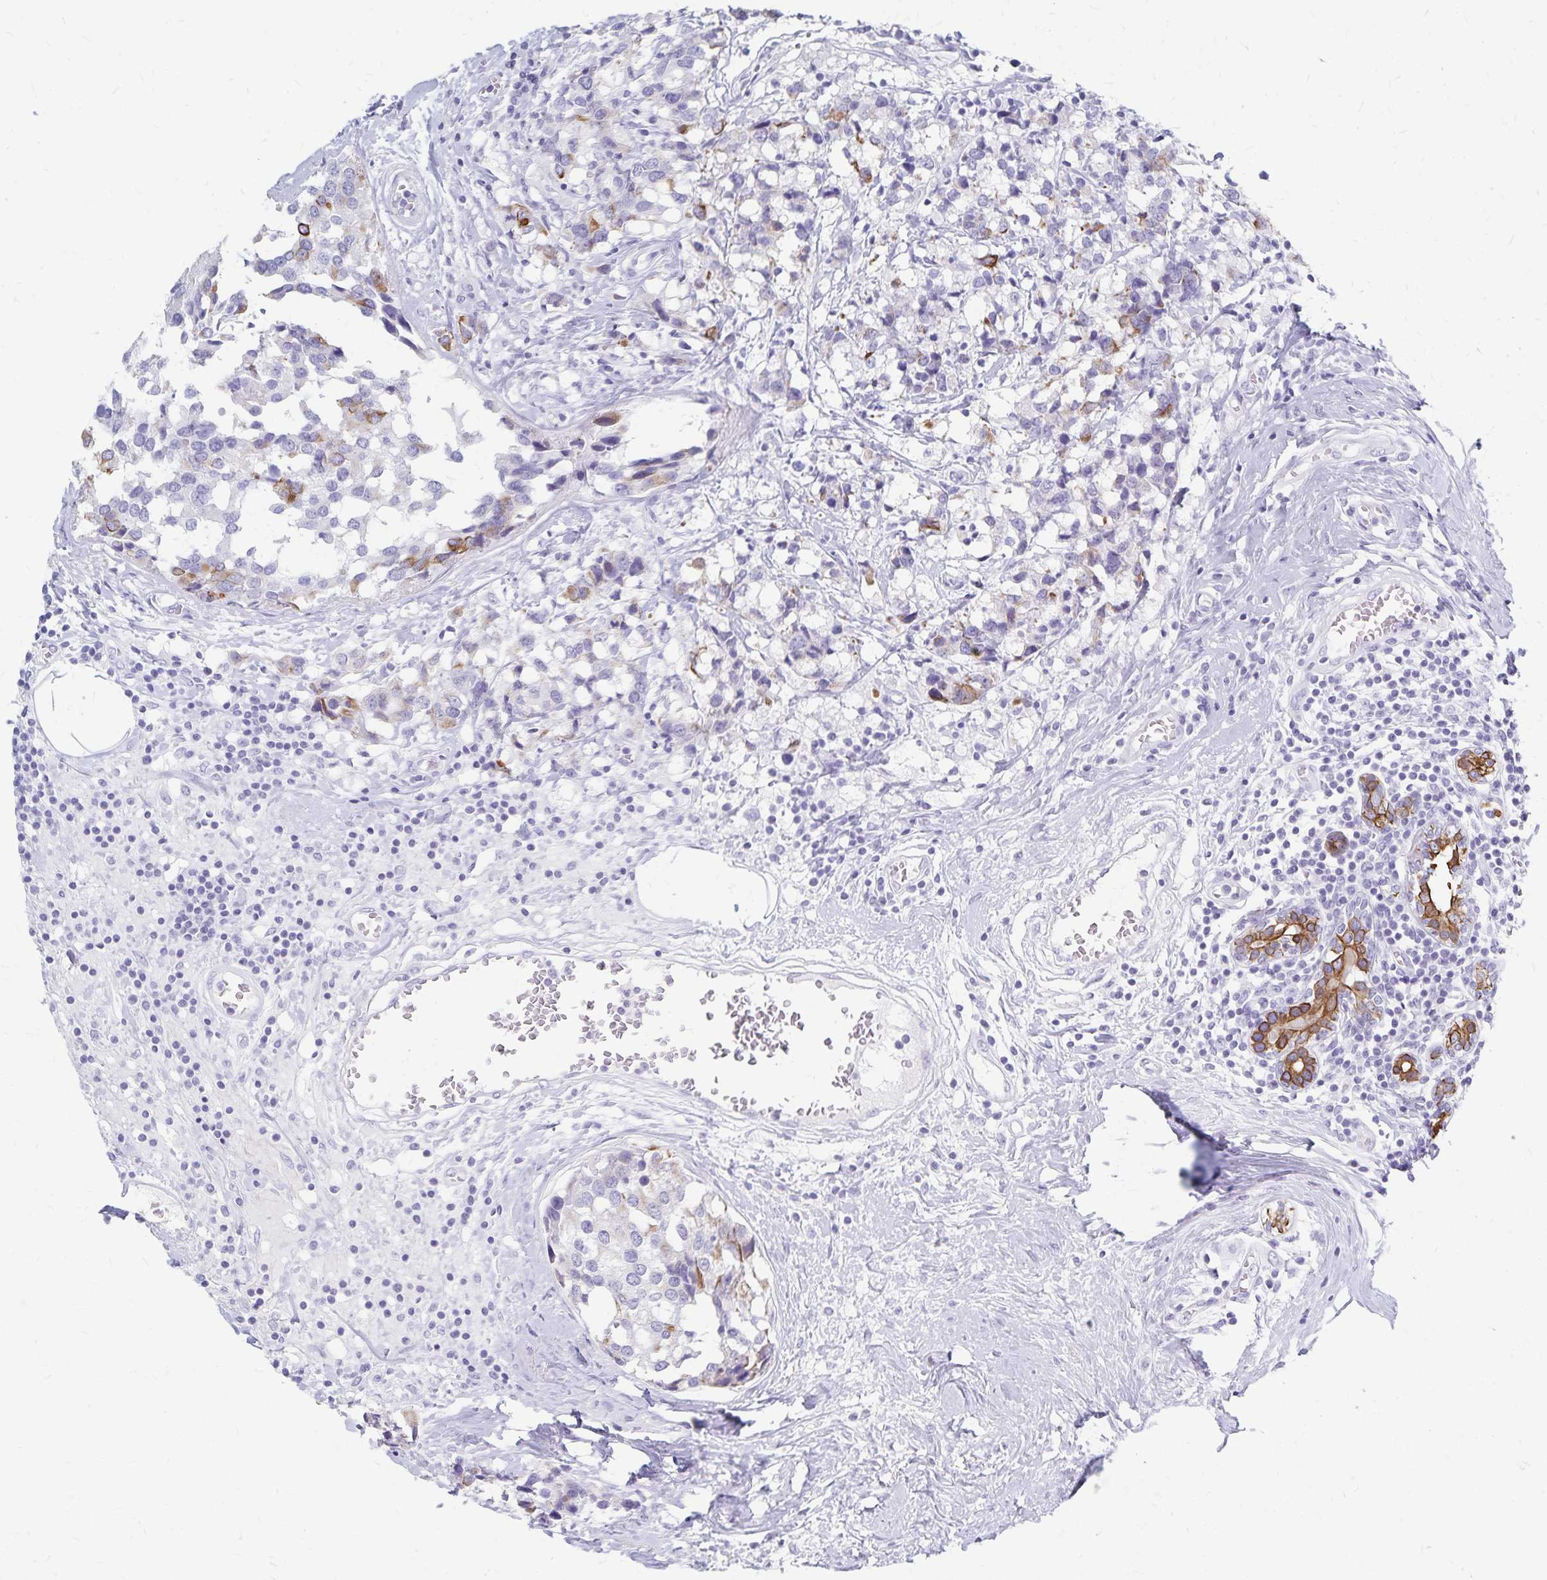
{"staining": {"intensity": "moderate", "quantity": "<25%", "location": "cytoplasmic/membranous"}, "tissue": "breast cancer", "cell_type": "Tumor cells", "image_type": "cancer", "snomed": [{"axis": "morphology", "description": "Lobular carcinoma"}, {"axis": "topography", "description": "Breast"}], "caption": "Human breast cancer (lobular carcinoma) stained with a brown dye shows moderate cytoplasmic/membranous positive positivity in approximately <25% of tumor cells.", "gene": "GPBAR1", "patient": {"sex": "female", "age": 59}}